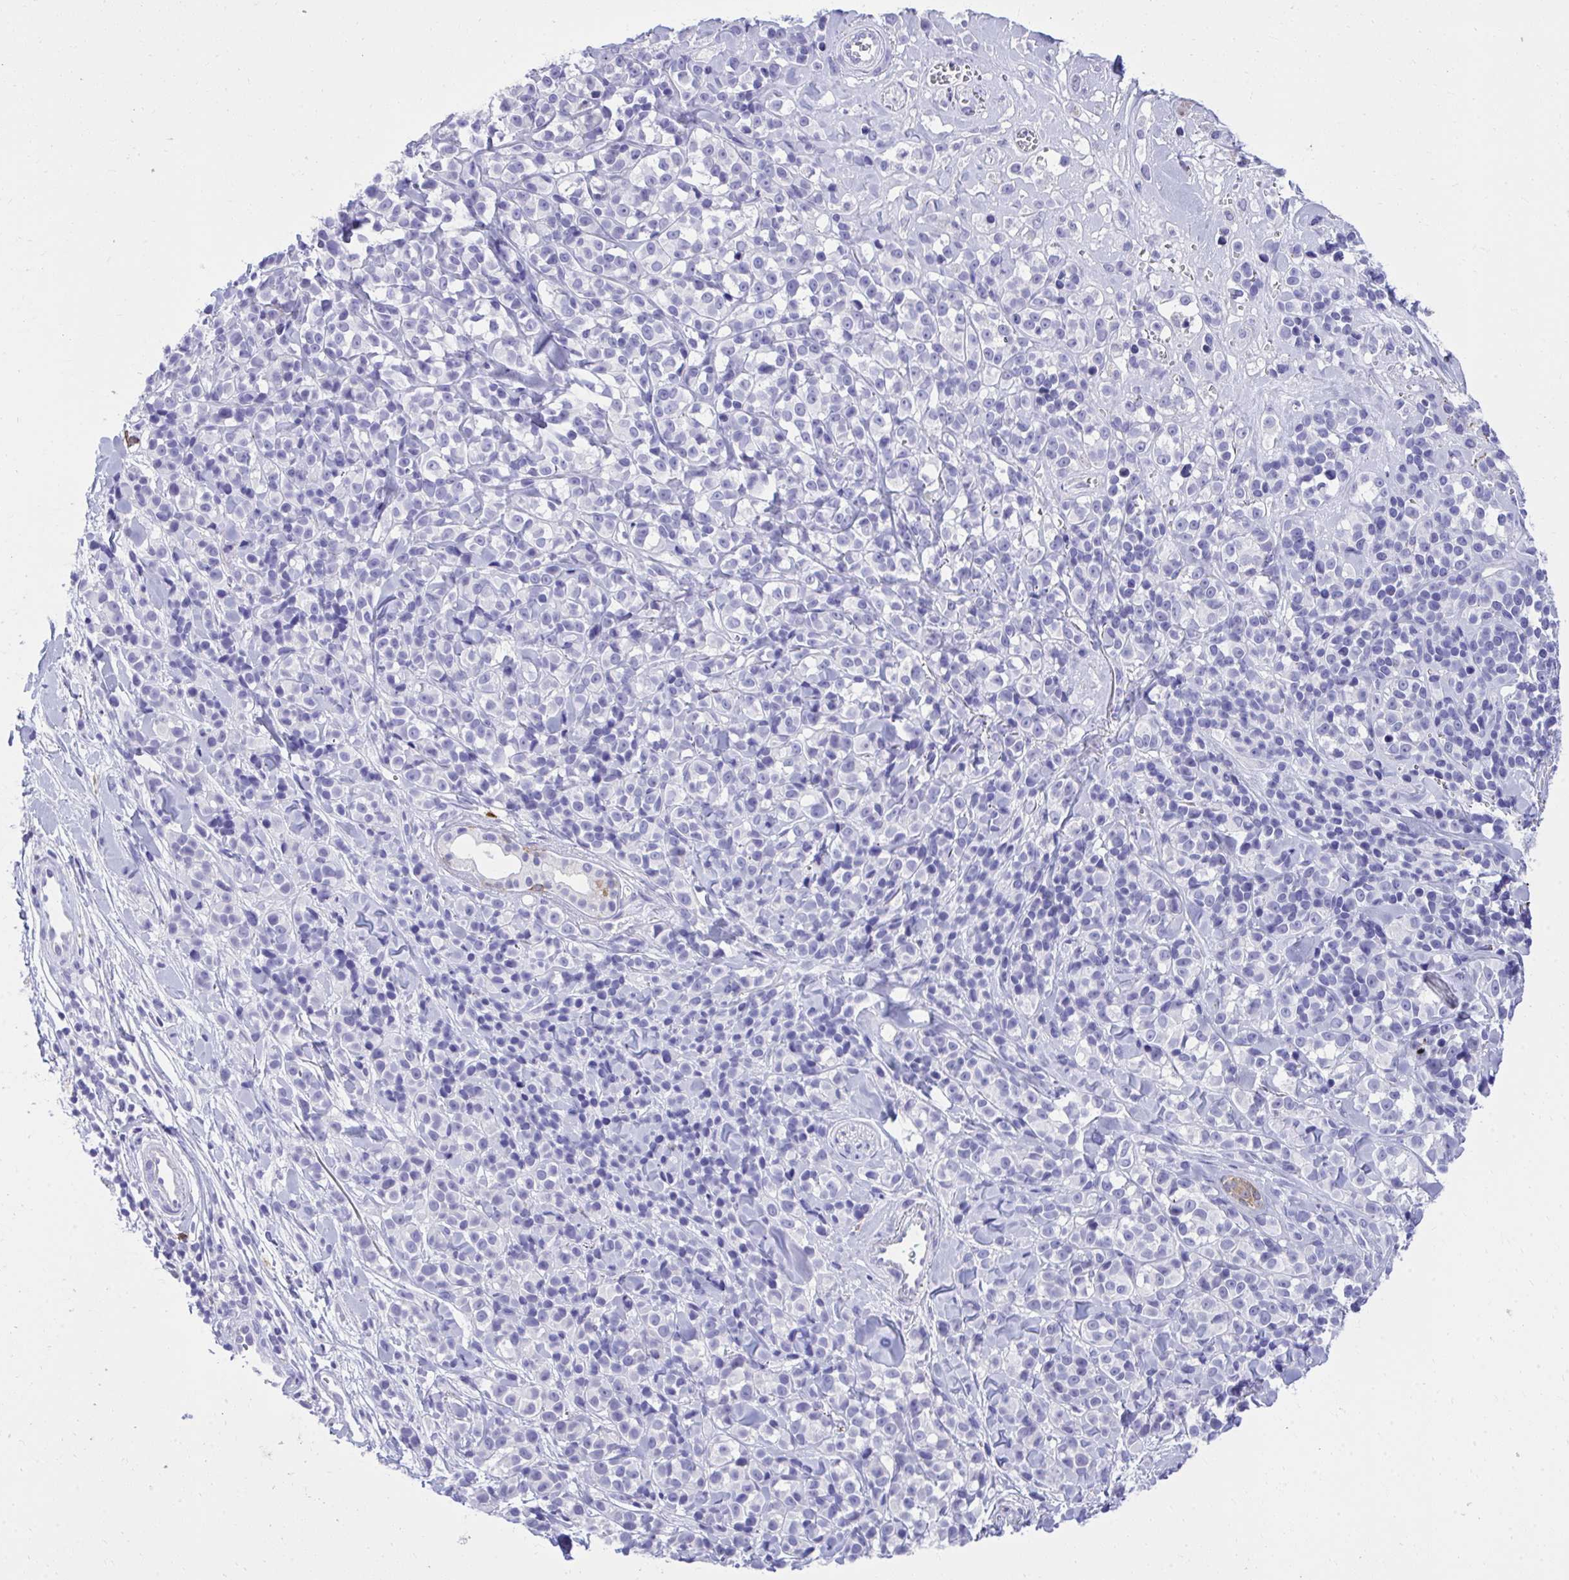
{"staining": {"intensity": "negative", "quantity": "none", "location": "none"}, "tissue": "melanoma", "cell_type": "Tumor cells", "image_type": "cancer", "snomed": [{"axis": "morphology", "description": "Malignant melanoma, NOS"}, {"axis": "topography", "description": "Skin"}], "caption": "Tumor cells show no significant protein expression in malignant melanoma.", "gene": "PSD", "patient": {"sex": "male", "age": 85}}